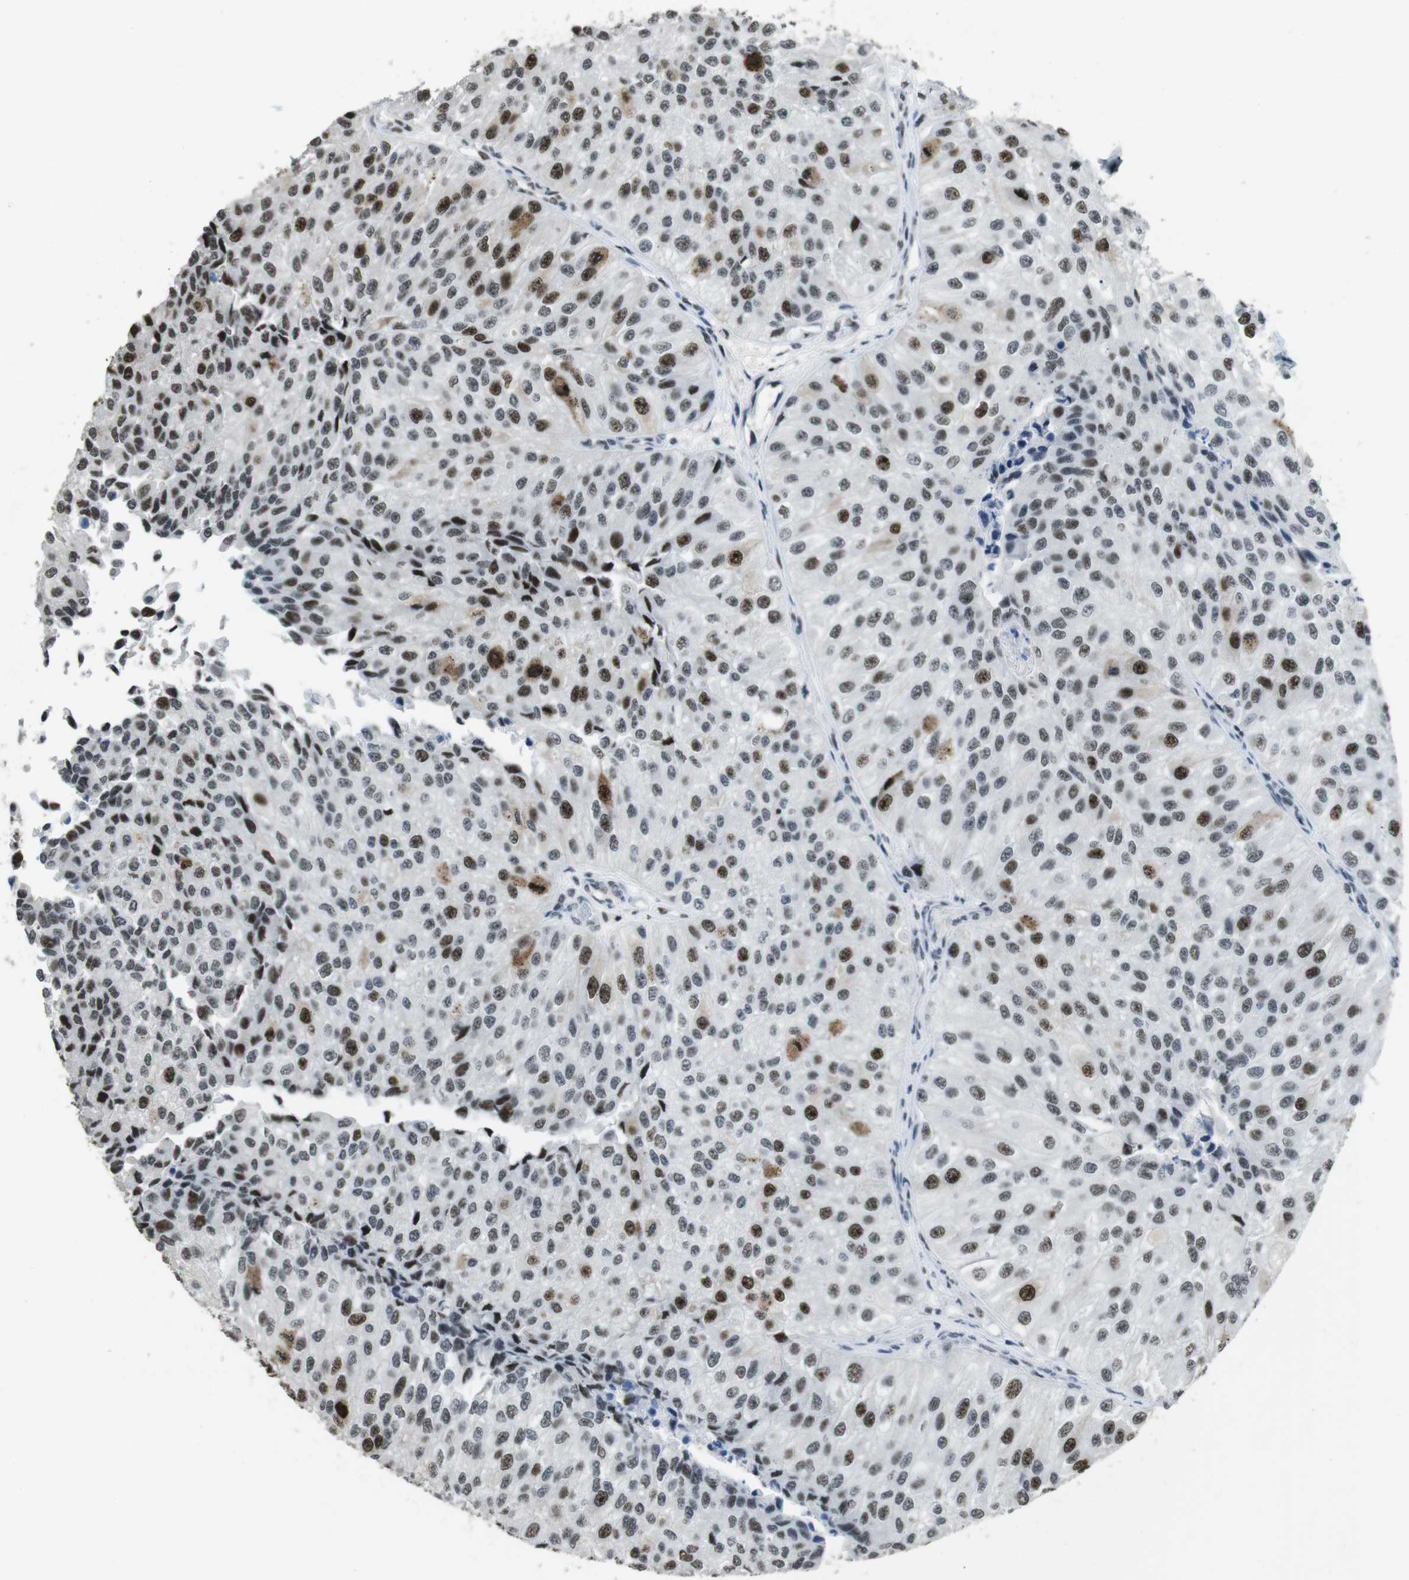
{"staining": {"intensity": "moderate", "quantity": "25%-75%", "location": "nuclear"}, "tissue": "urothelial cancer", "cell_type": "Tumor cells", "image_type": "cancer", "snomed": [{"axis": "morphology", "description": "Urothelial carcinoma, High grade"}, {"axis": "topography", "description": "Kidney"}, {"axis": "topography", "description": "Urinary bladder"}], "caption": "High-grade urothelial carcinoma tissue shows moderate nuclear positivity in about 25%-75% of tumor cells, visualized by immunohistochemistry. The protein of interest is shown in brown color, while the nuclei are stained blue.", "gene": "CSNK2B", "patient": {"sex": "male", "age": 77}}